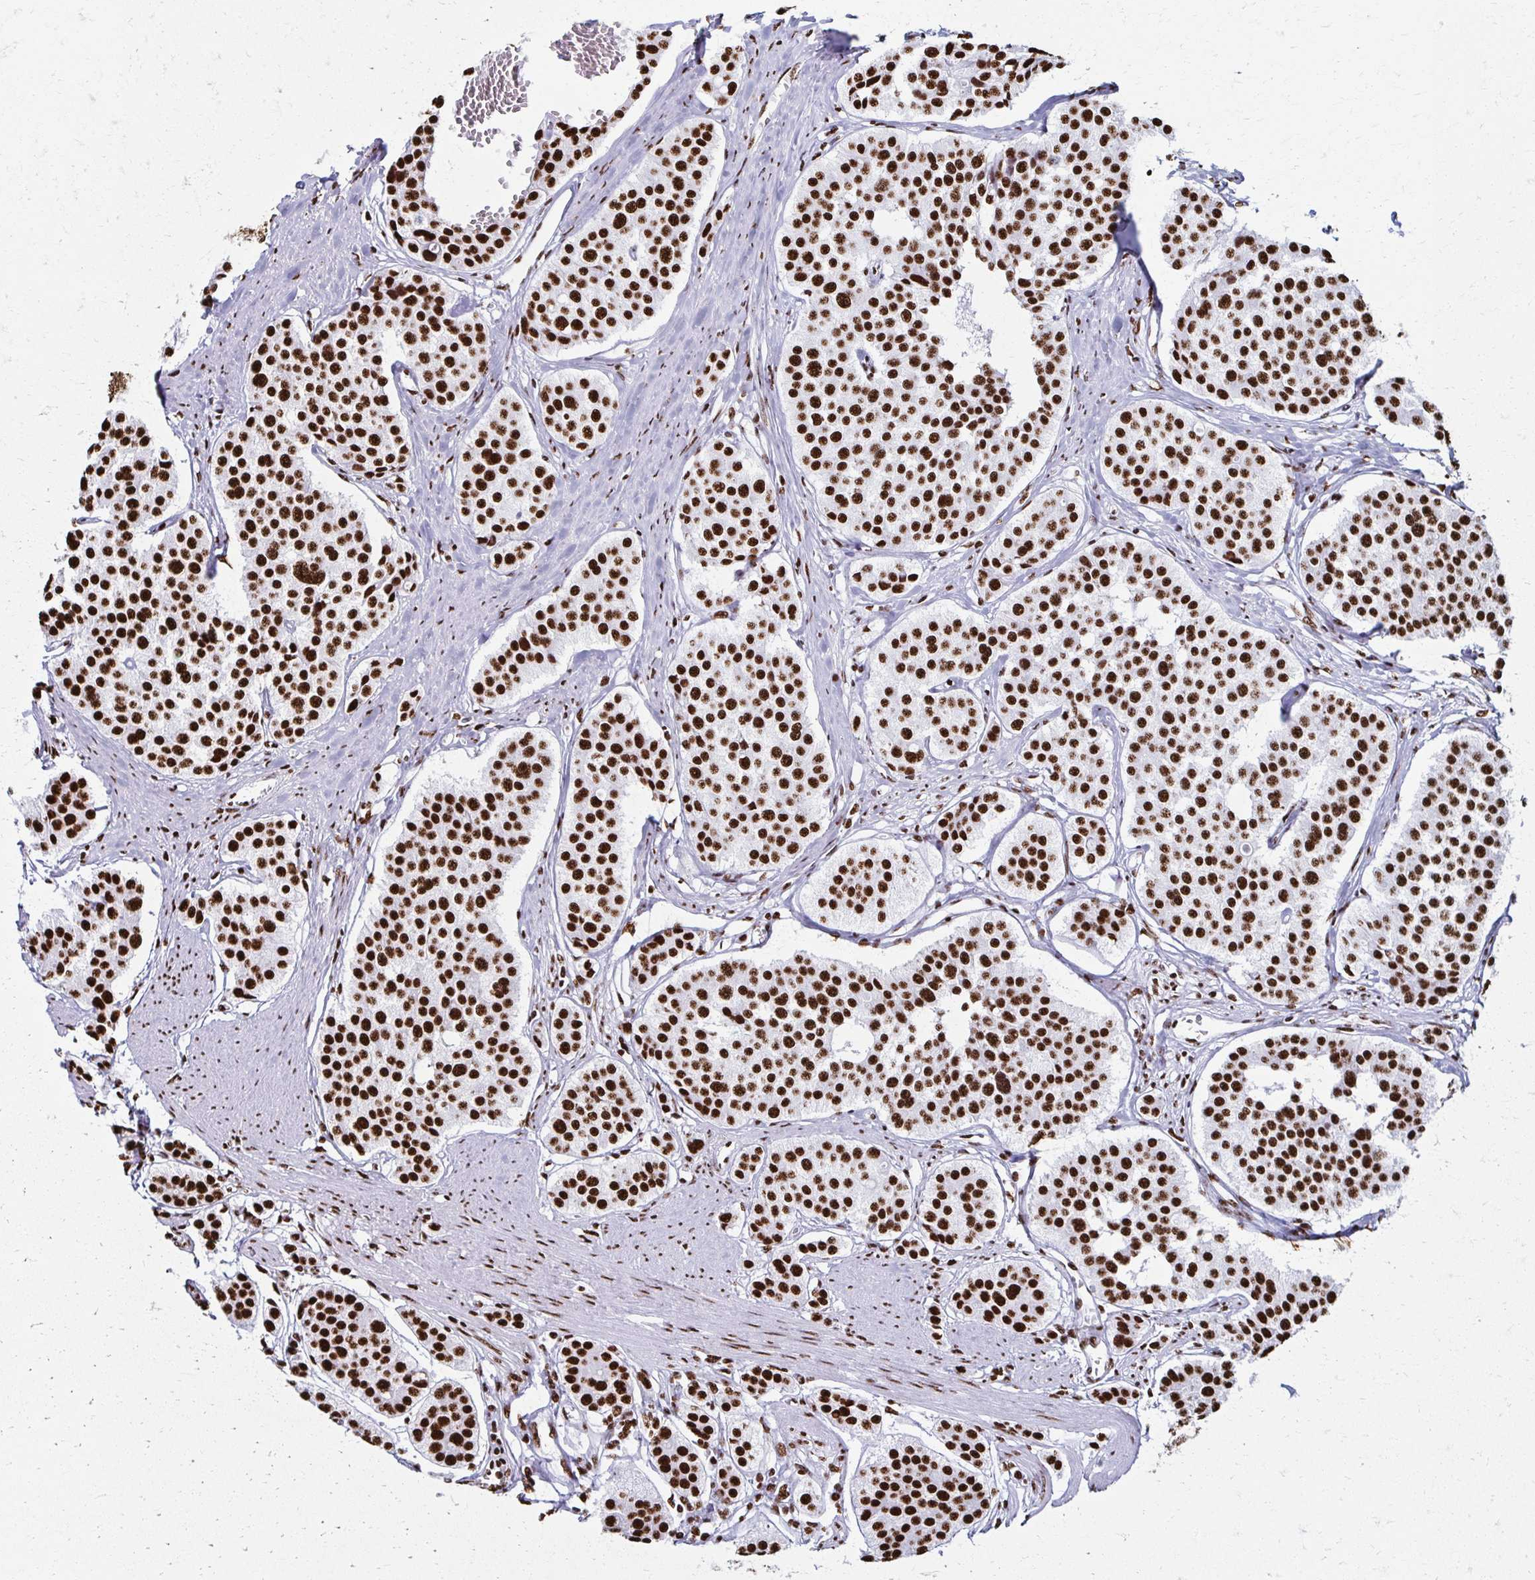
{"staining": {"intensity": "strong", "quantity": ">75%", "location": "nuclear"}, "tissue": "carcinoid", "cell_type": "Tumor cells", "image_type": "cancer", "snomed": [{"axis": "morphology", "description": "Carcinoid, malignant, NOS"}, {"axis": "topography", "description": "Small intestine"}], "caption": "A photomicrograph of human carcinoid stained for a protein shows strong nuclear brown staining in tumor cells.", "gene": "NONO", "patient": {"sex": "male", "age": 60}}